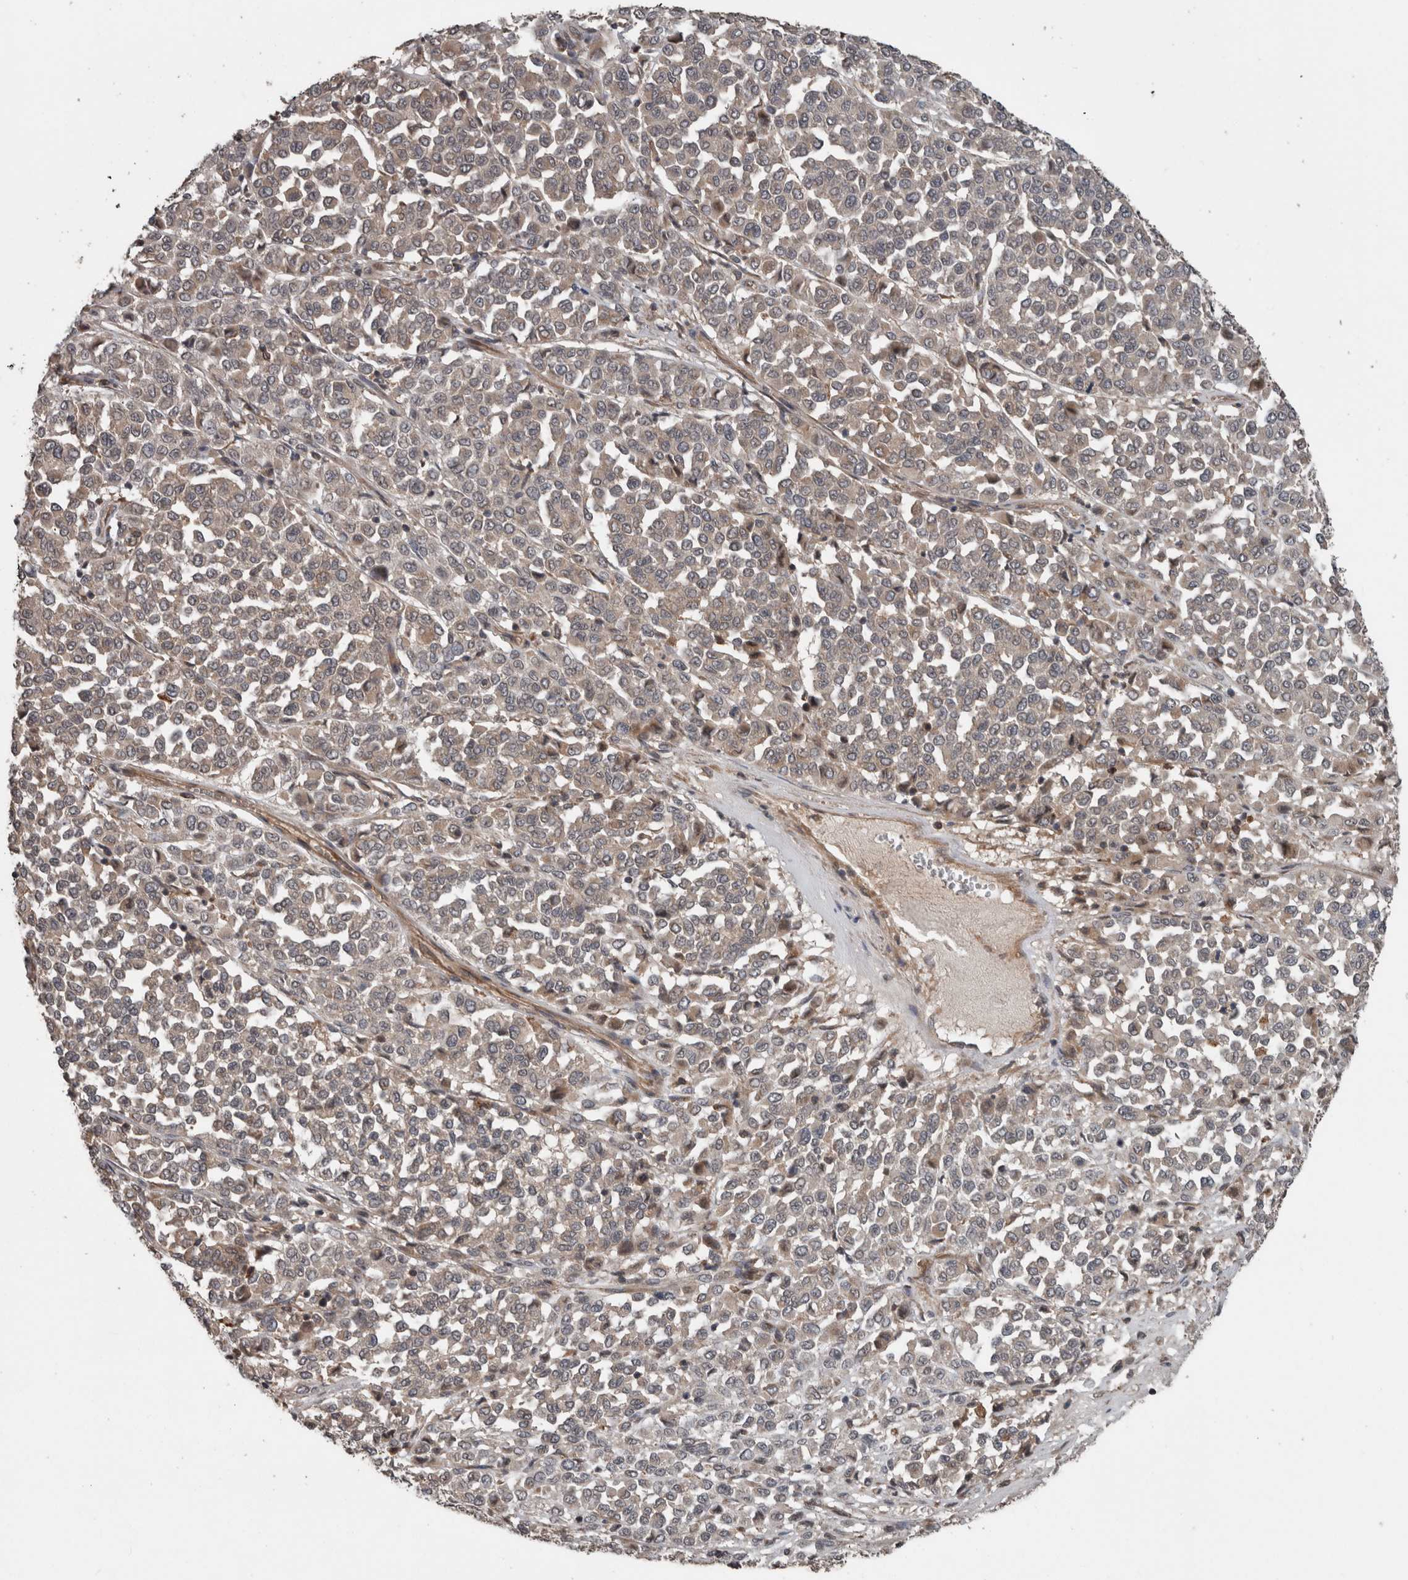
{"staining": {"intensity": "weak", "quantity": ">75%", "location": "cytoplasmic/membranous"}, "tissue": "melanoma", "cell_type": "Tumor cells", "image_type": "cancer", "snomed": [{"axis": "morphology", "description": "Malignant melanoma, Metastatic site"}, {"axis": "topography", "description": "Pancreas"}], "caption": "DAB (3,3'-diaminobenzidine) immunohistochemical staining of human melanoma demonstrates weak cytoplasmic/membranous protein positivity in approximately >75% of tumor cells. Nuclei are stained in blue.", "gene": "RIOK3", "patient": {"sex": "female", "age": 30}}